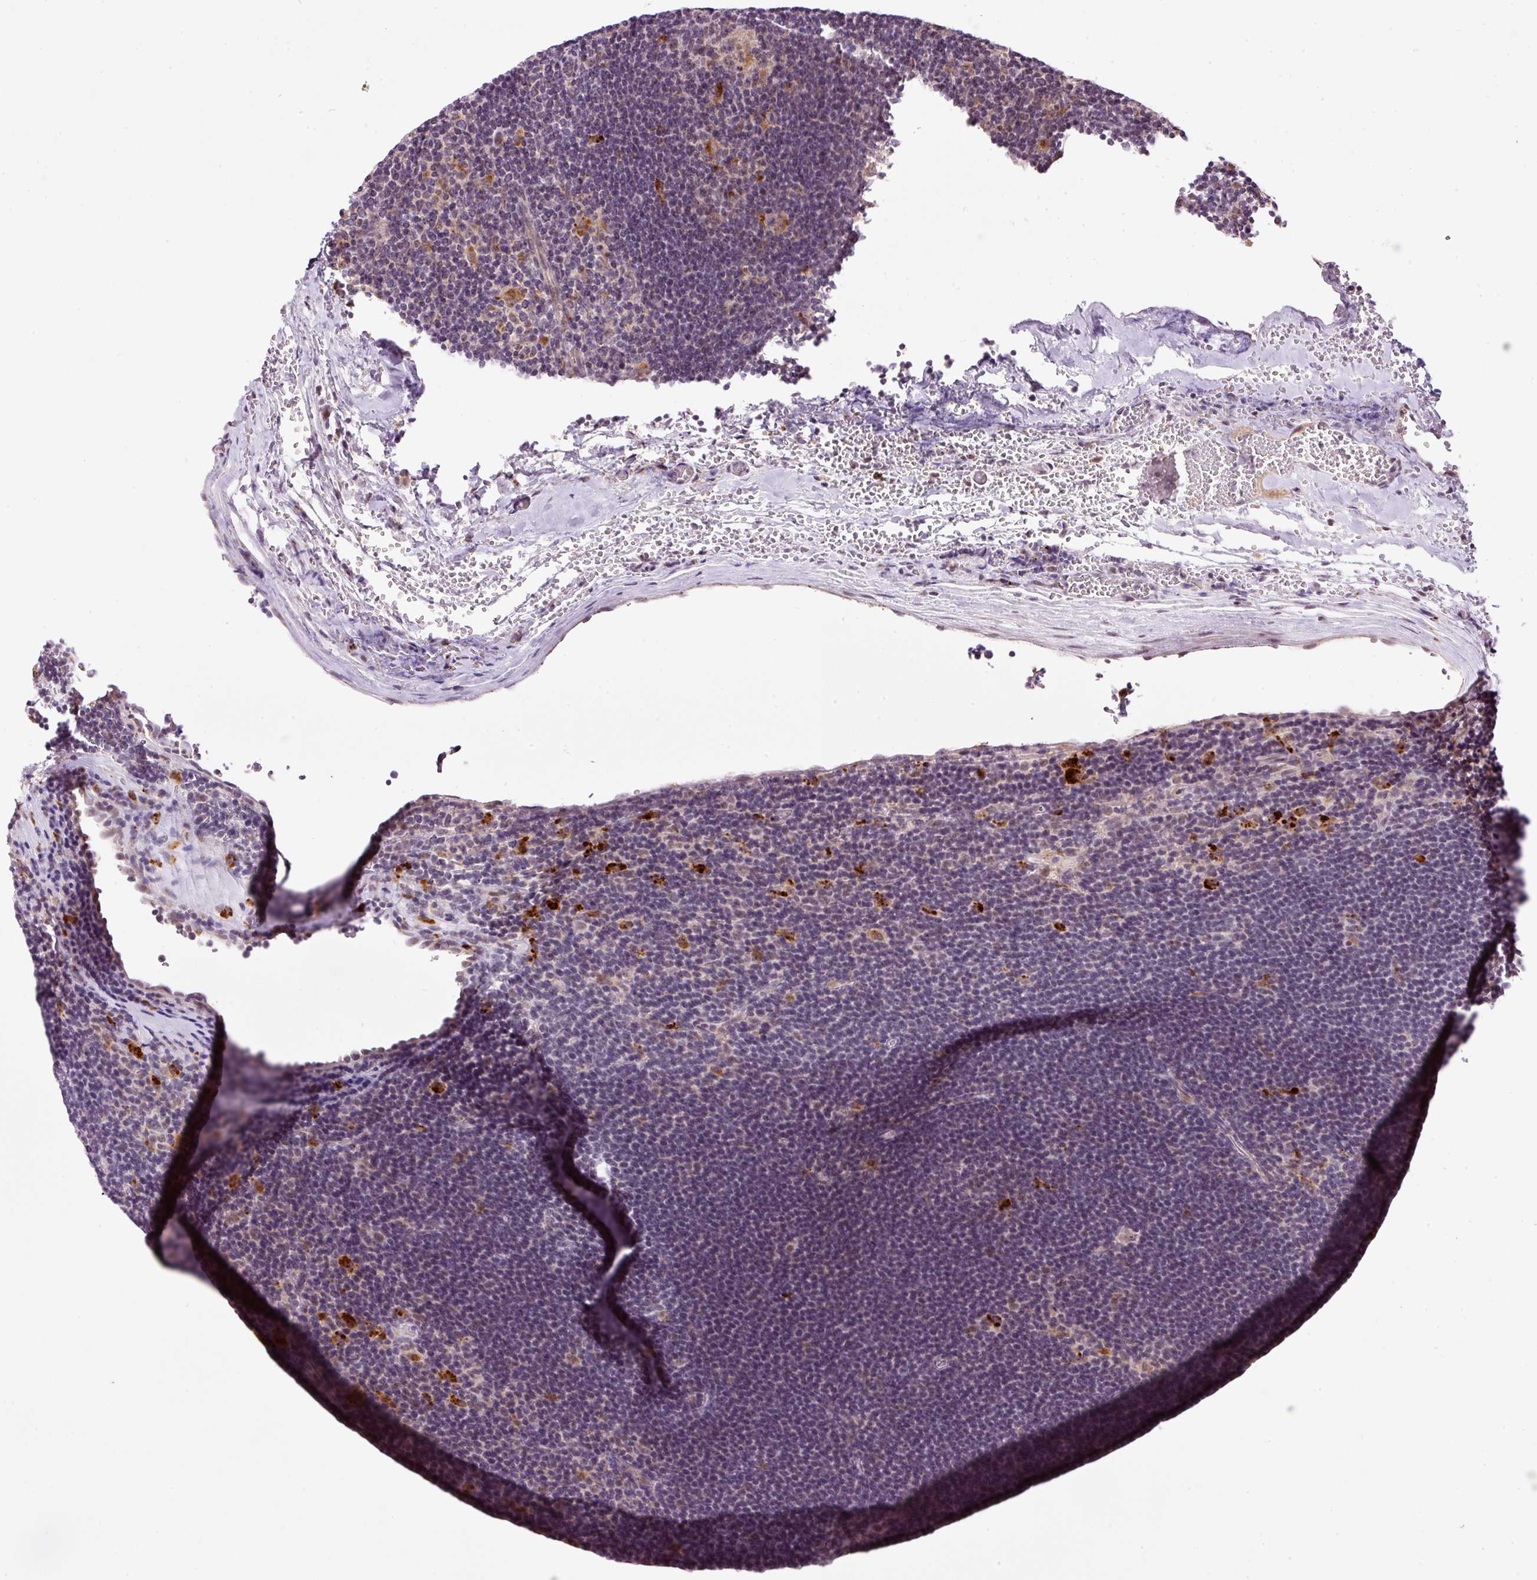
{"staining": {"intensity": "weak", "quantity": "<25%", "location": "cytoplasmic/membranous"}, "tissue": "lymphoma", "cell_type": "Tumor cells", "image_type": "cancer", "snomed": [{"axis": "morphology", "description": "Hodgkin's disease, NOS"}, {"axis": "topography", "description": "Lymph node"}], "caption": "IHC of human lymphoma reveals no expression in tumor cells.", "gene": "ZNF639", "patient": {"sex": "female", "age": 57}}